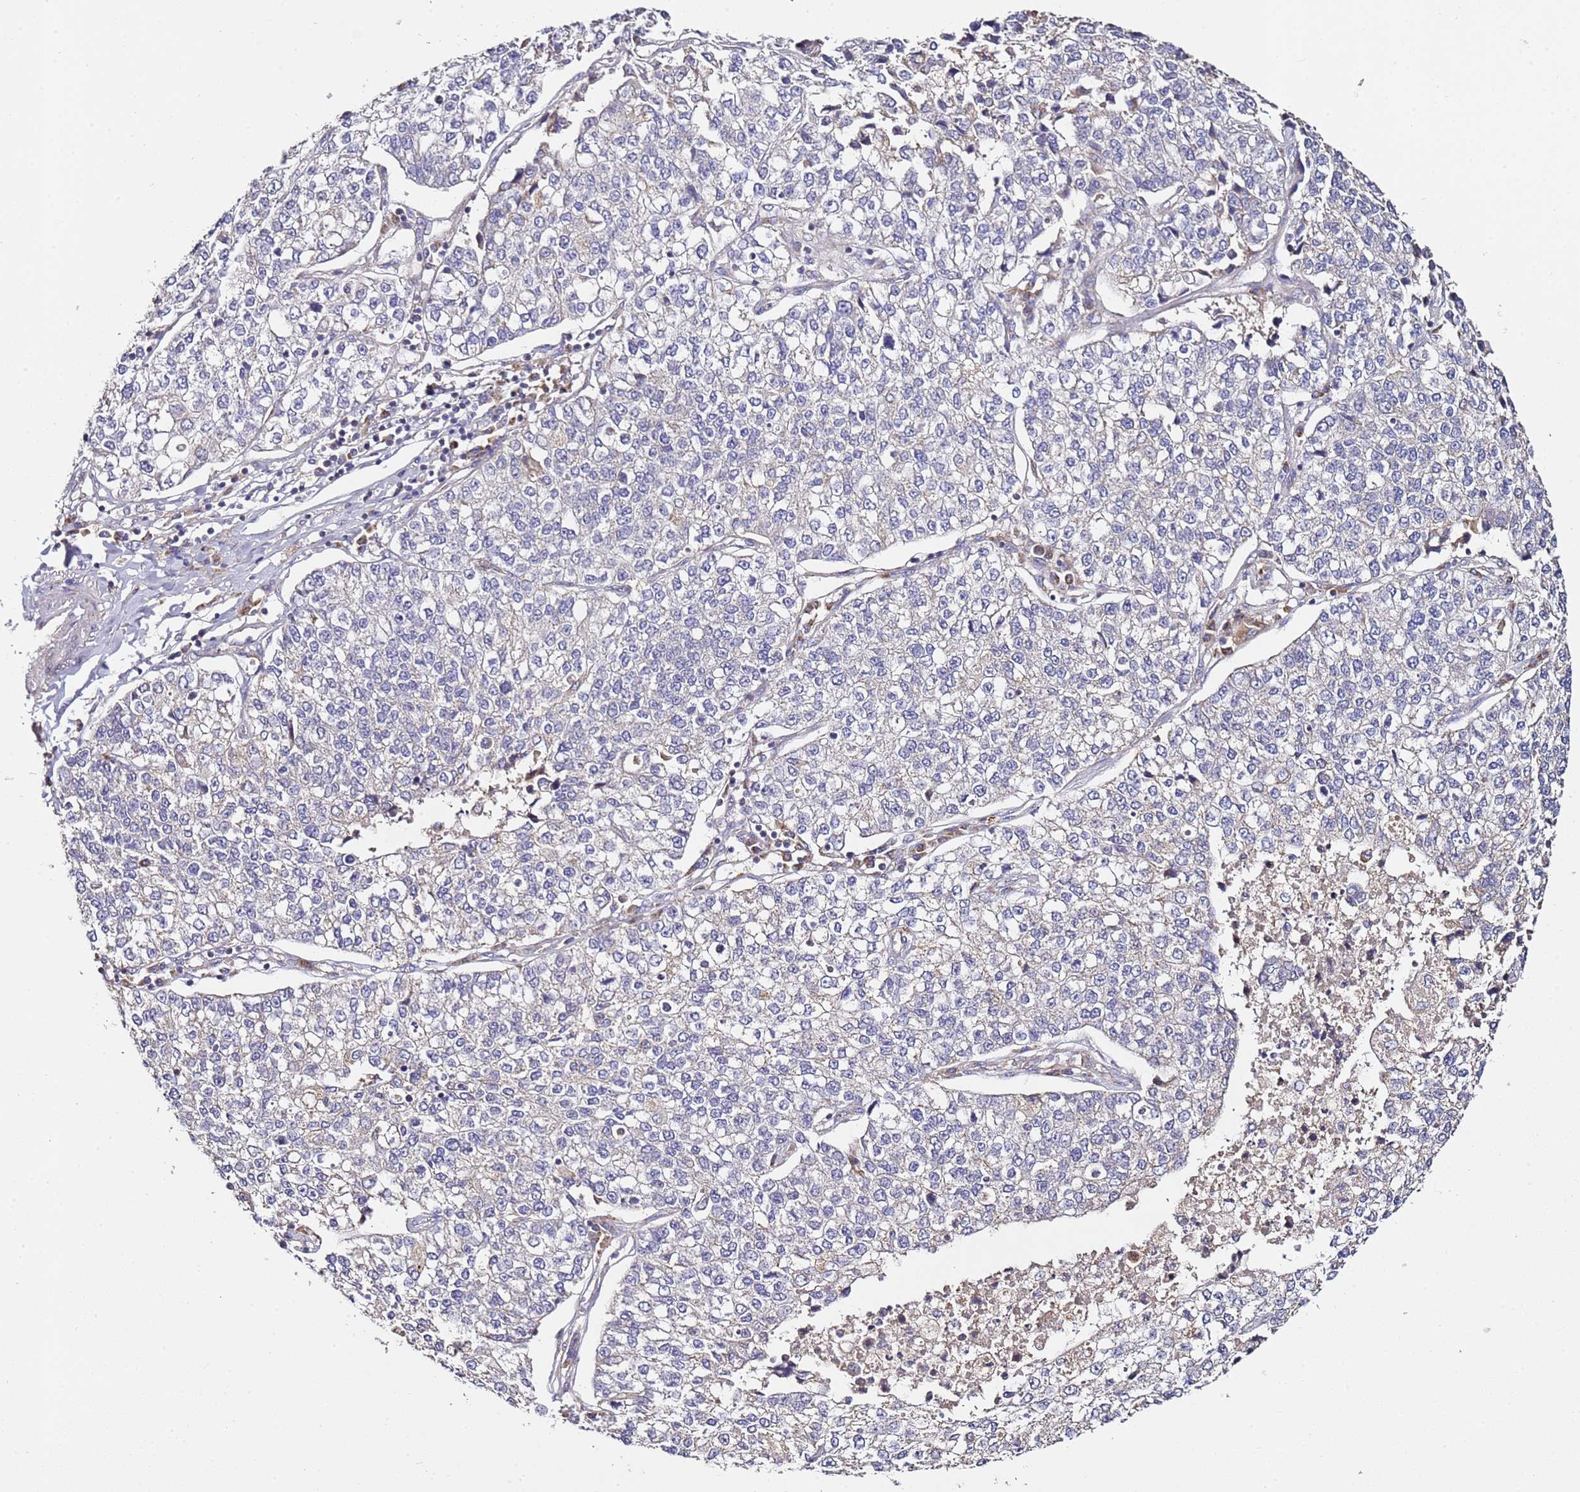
{"staining": {"intensity": "negative", "quantity": "none", "location": "none"}, "tissue": "lung cancer", "cell_type": "Tumor cells", "image_type": "cancer", "snomed": [{"axis": "morphology", "description": "Adenocarcinoma, NOS"}, {"axis": "topography", "description": "Lung"}], "caption": "There is no significant expression in tumor cells of lung cancer (adenocarcinoma).", "gene": "OR2B11", "patient": {"sex": "male", "age": 49}}